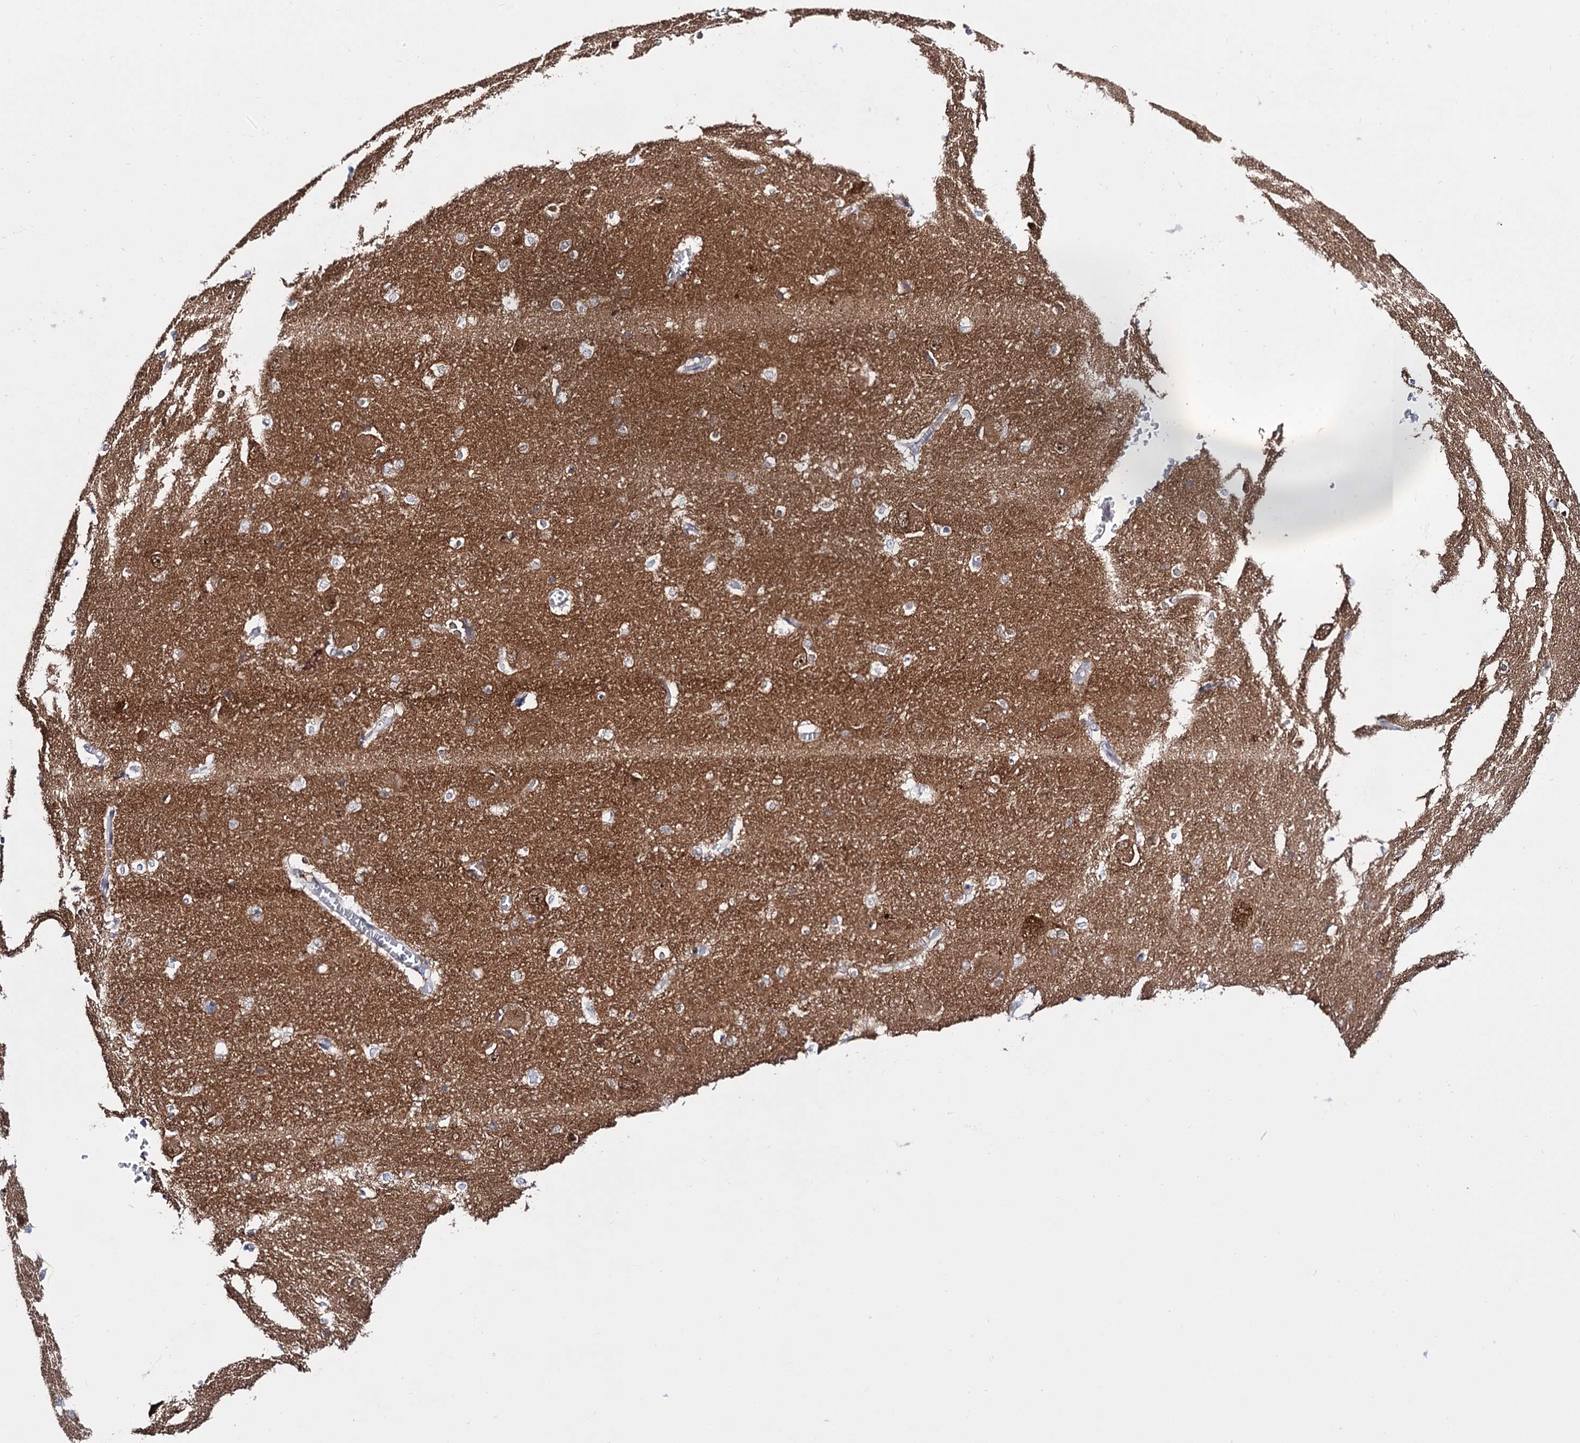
{"staining": {"intensity": "negative", "quantity": "none", "location": "none"}, "tissue": "caudate", "cell_type": "Glial cells", "image_type": "normal", "snomed": [{"axis": "morphology", "description": "Normal tissue, NOS"}, {"axis": "topography", "description": "Lateral ventricle wall"}], "caption": "Immunohistochemistry (IHC) image of normal caudate: human caudate stained with DAB (3,3'-diaminobenzidine) exhibits no significant protein expression in glial cells.", "gene": "CAPRIN2", "patient": {"sex": "male", "age": 37}}